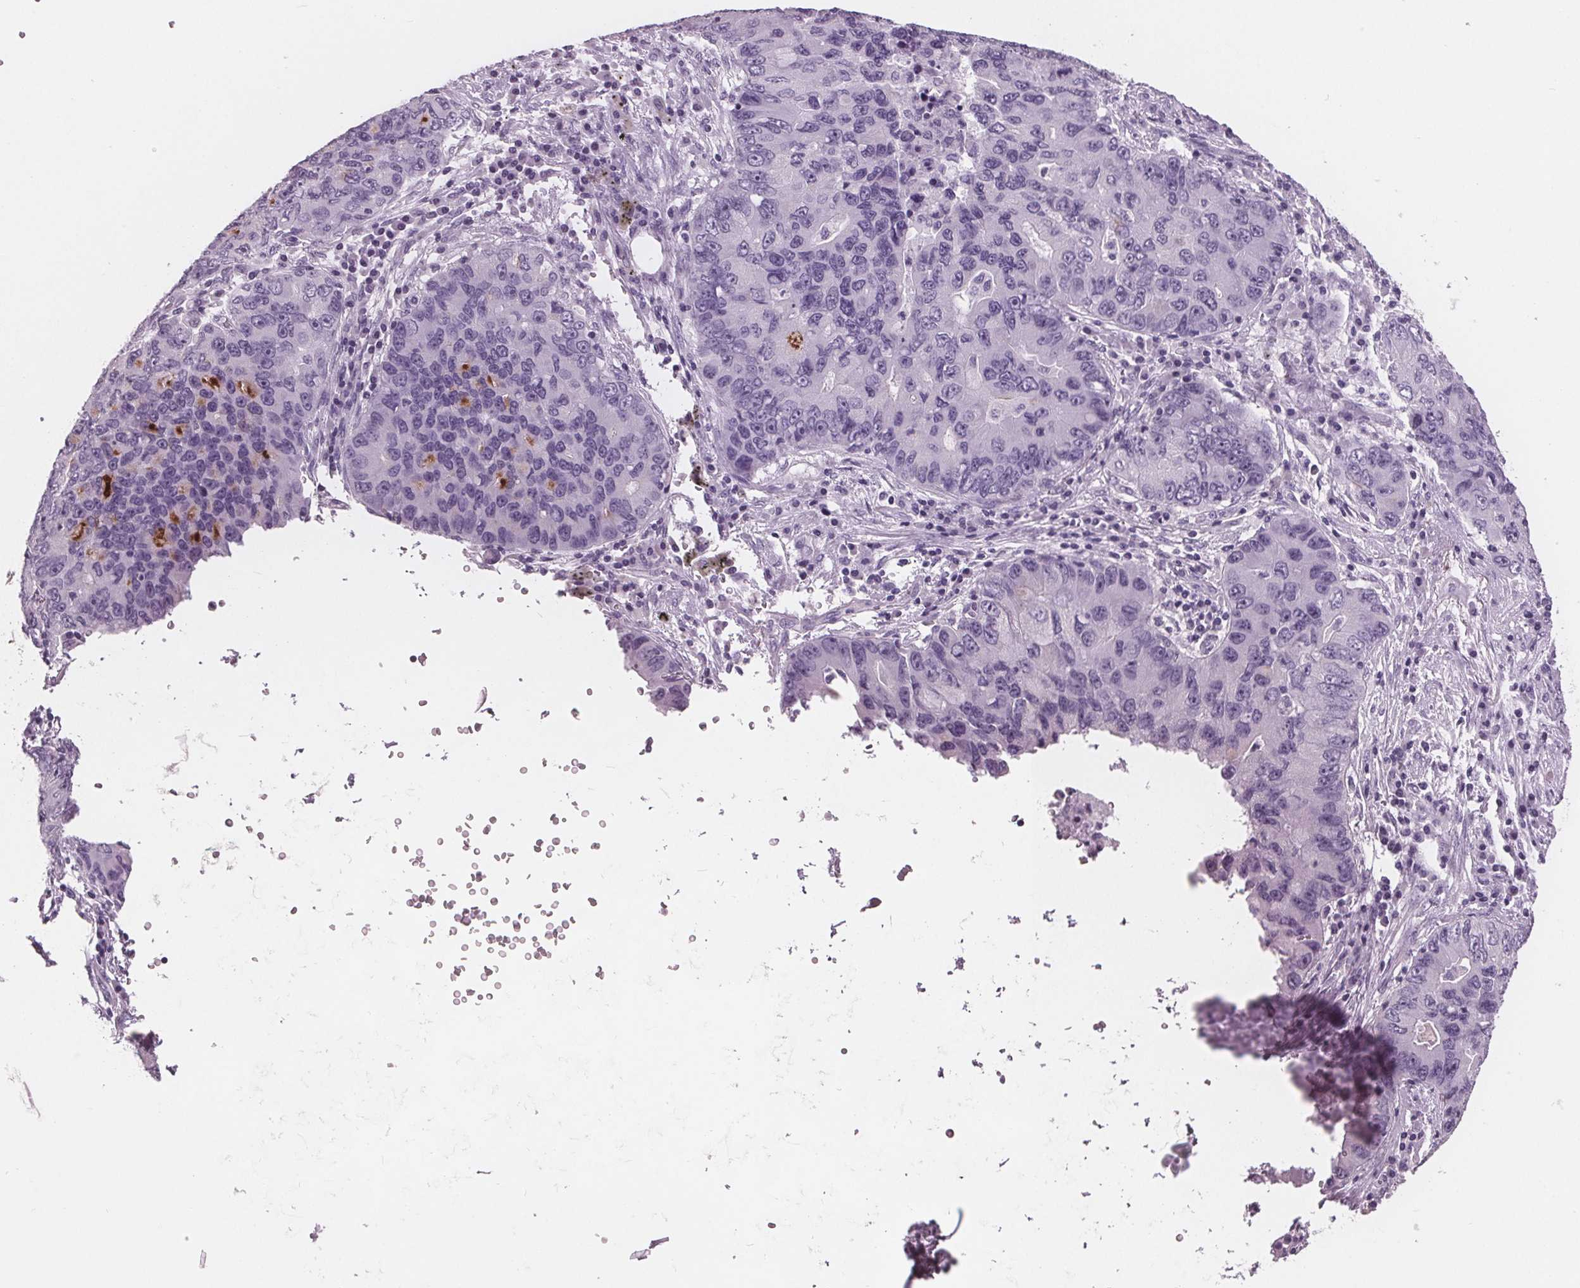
{"staining": {"intensity": "negative", "quantity": "none", "location": "none"}, "tissue": "lung cancer", "cell_type": "Tumor cells", "image_type": "cancer", "snomed": [{"axis": "morphology", "description": "Adenocarcinoma, NOS"}, {"axis": "morphology", "description": "Adenocarcinoma, metastatic, NOS"}, {"axis": "topography", "description": "Lymph node"}, {"axis": "topography", "description": "Lung"}], "caption": "Immunohistochemistry (IHC) of human lung adenocarcinoma demonstrates no staining in tumor cells.", "gene": "AMBP", "patient": {"sex": "female", "age": 54}}